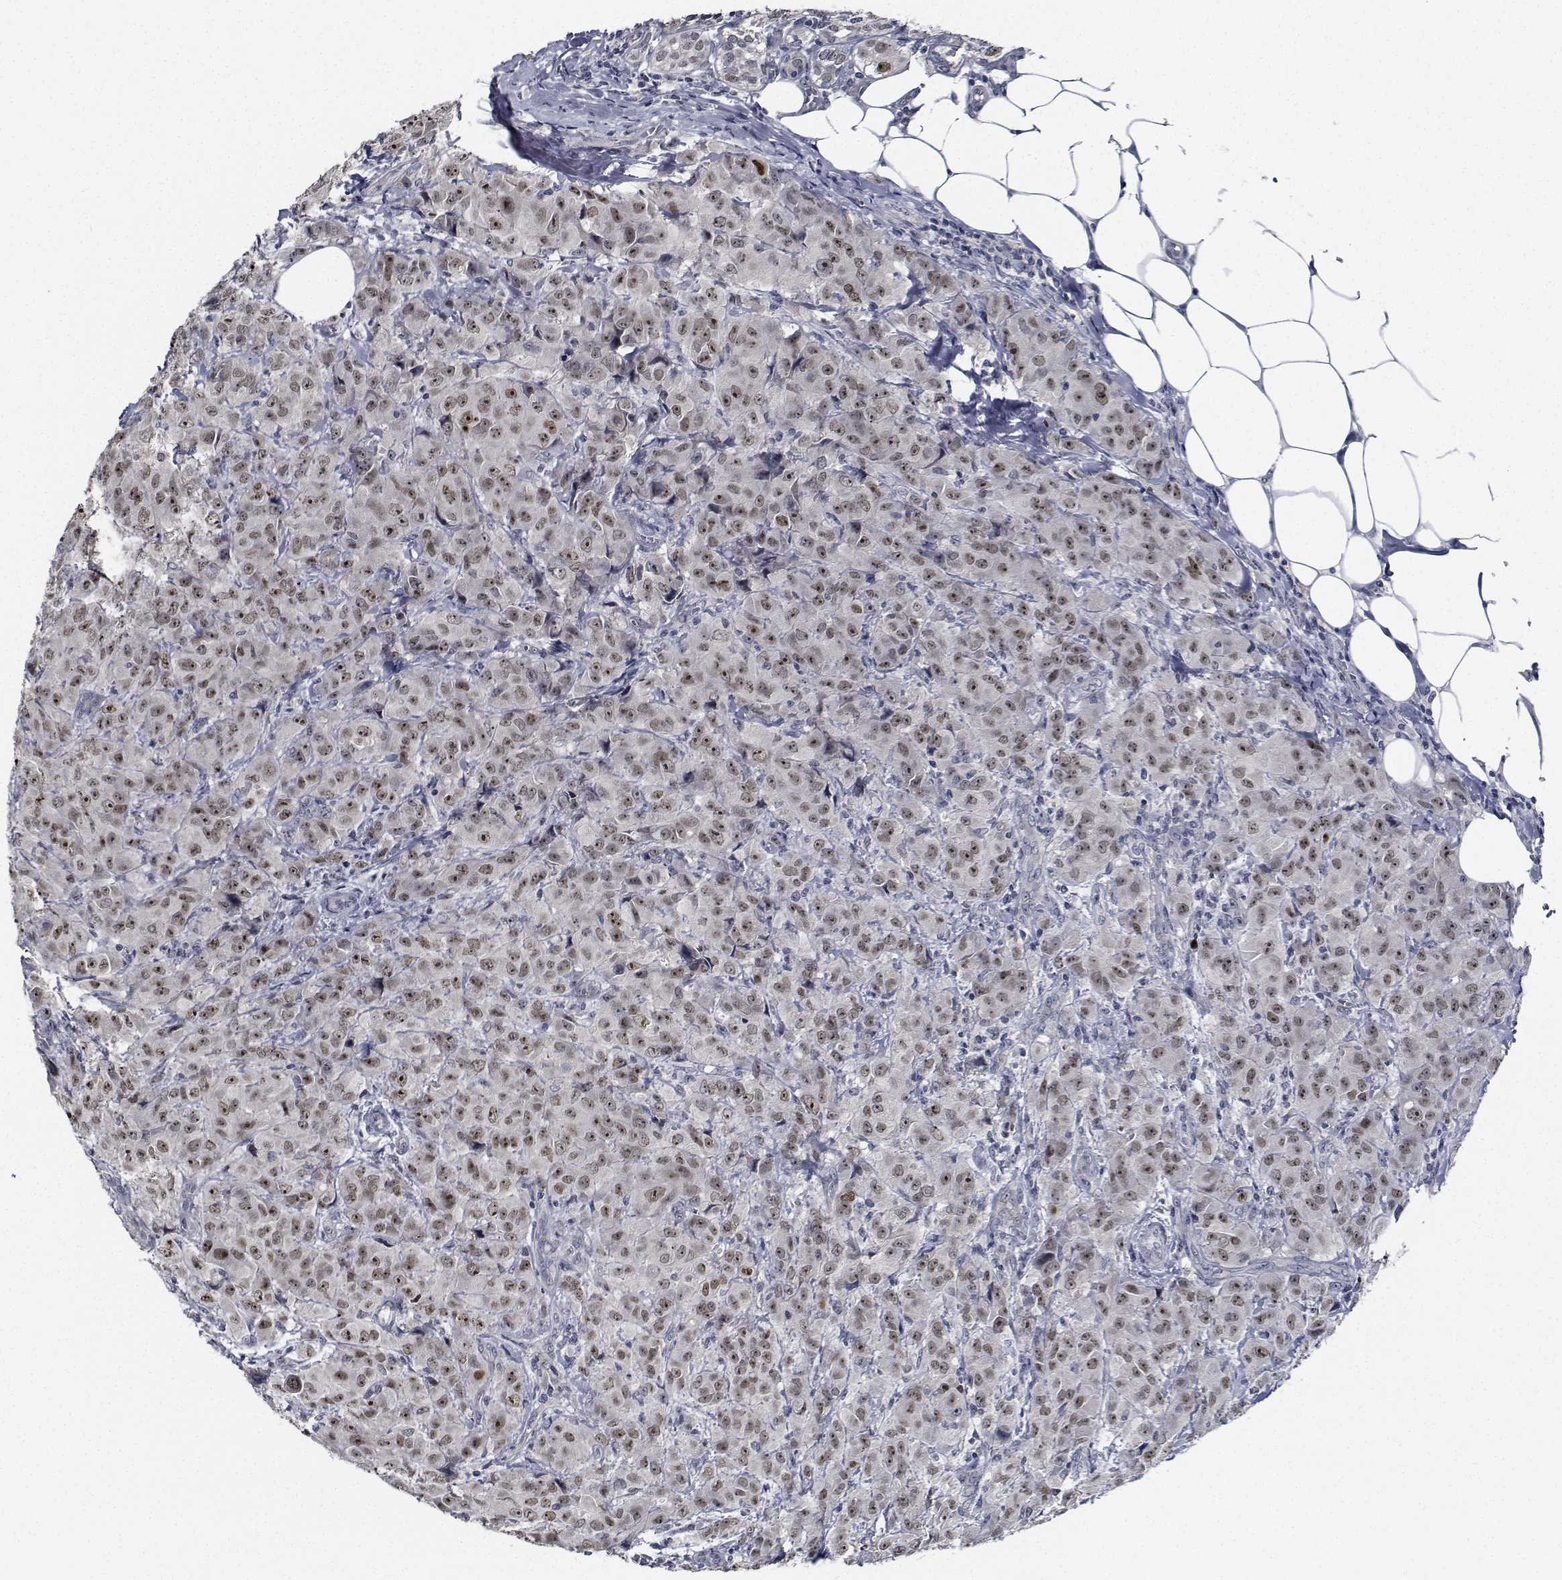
{"staining": {"intensity": "moderate", "quantity": ">75%", "location": "nuclear"}, "tissue": "breast cancer", "cell_type": "Tumor cells", "image_type": "cancer", "snomed": [{"axis": "morphology", "description": "Normal tissue, NOS"}, {"axis": "morphology", "description": "Duct carcinoma"}, {"axis": "topography", "description": "Breast"}], "caption": "Immunohistochemistry (IHC) (DAB) staining of breast cancer (infiltrating ductal carcinoma) displays moderate nuclear protein positivity in about >75% of tumor cells. (DAB IHC with brightfield microscopy, high magnification).", "gene": "NVL", "patient": {"sex": "female", "age": 43}}